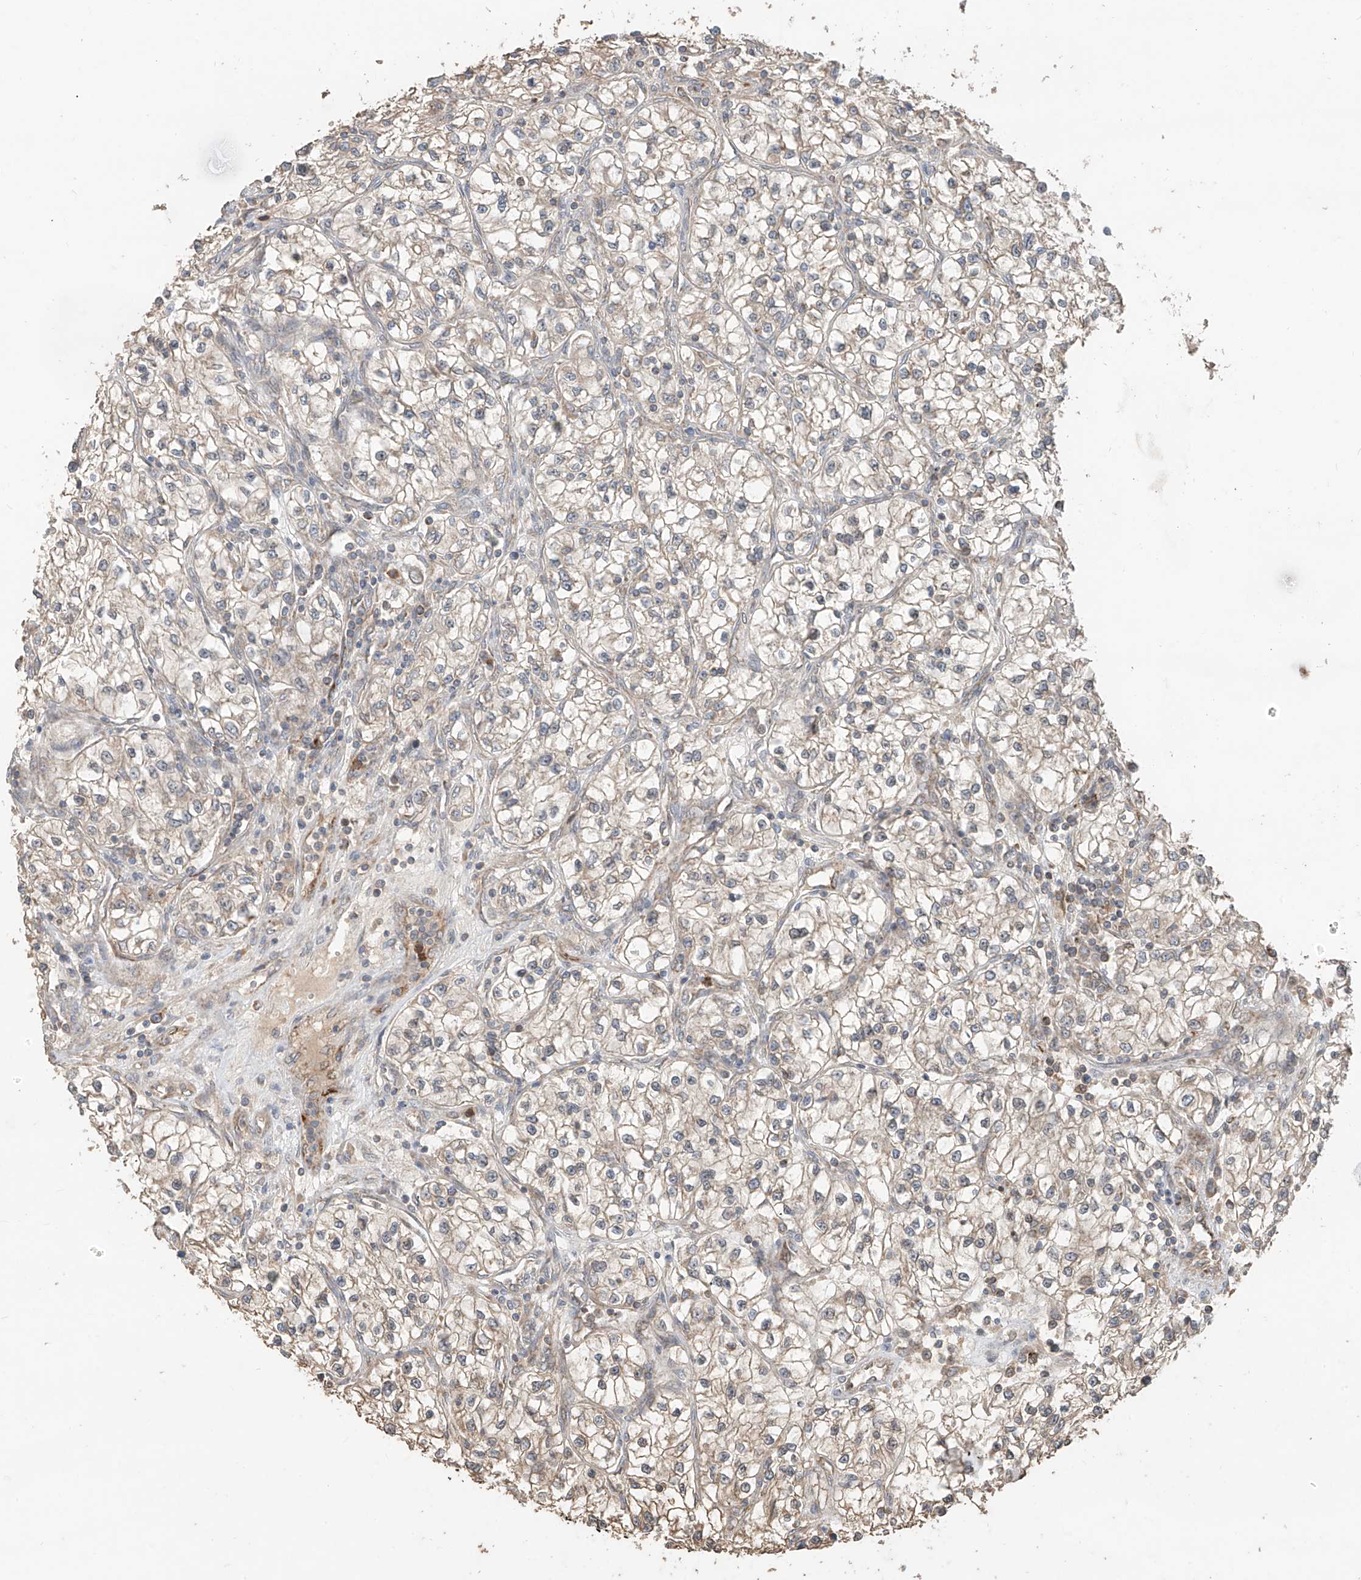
{"staining": {"intensity": "weak", "quantity": "<25%", "location": "cytoplasmic/membranous,nuclear"}, "tissue": "renal cancer", "cell_type": "Tumor cells", "image_type": "cancer", "snomed": [{"axis": "morphology", "description": "Adenocarcinoma, NOS"}, {"axis": "topography", "description": "Kidney"}], "caption": "An immunohistochemistry (IHC) micrograph of adenocarcinoma (renal) is shown. There is no staining in tumor cells of adenocarcinoma (renal).", "gene": "AHCTF1", "patient": {"sex": "female", "age": 57}}